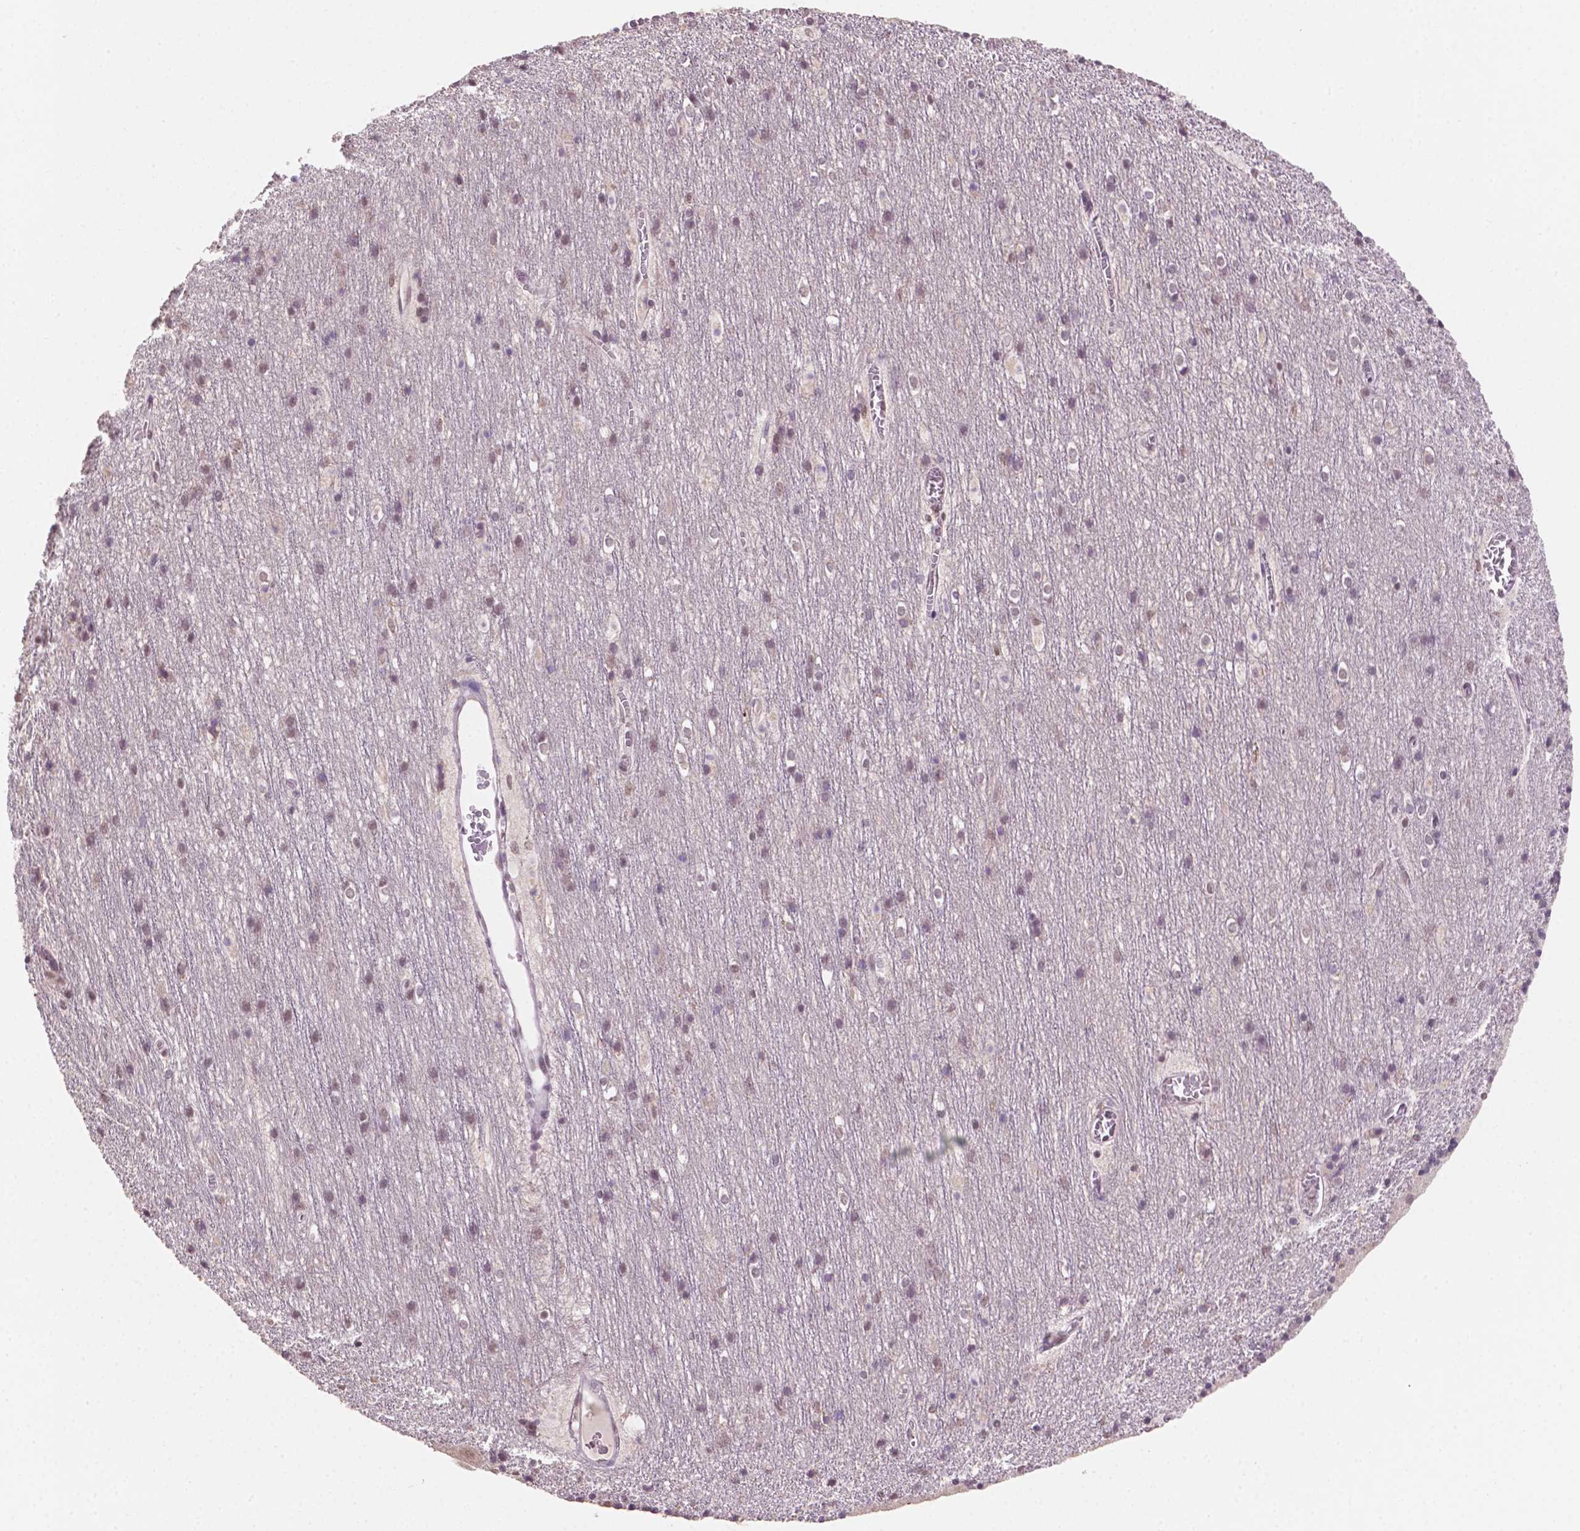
{"staining": {"intensity": "negative", "quantity": "none", "location": "none"}, "tissue": "cerebellum", "cell_type": "Cells in granular layer", "image_type": "normal", "snomed": [{"axis": "morphology", "description": "Normal tissue, NOS"}, {"axis": "topography", "description": "Cerebellum"}], "caption": "An IHC histopathology image of benign cerebellum is shown. There is no staining in cells in granular layer of cerebellum. (Brightfield microscopy of DAB (3,3'-diaminobenzidine) immunohistochemistry (IHC) at high magnification).", "gene": "SHLD3", "patient": {"sex": "male", "age": 70}}